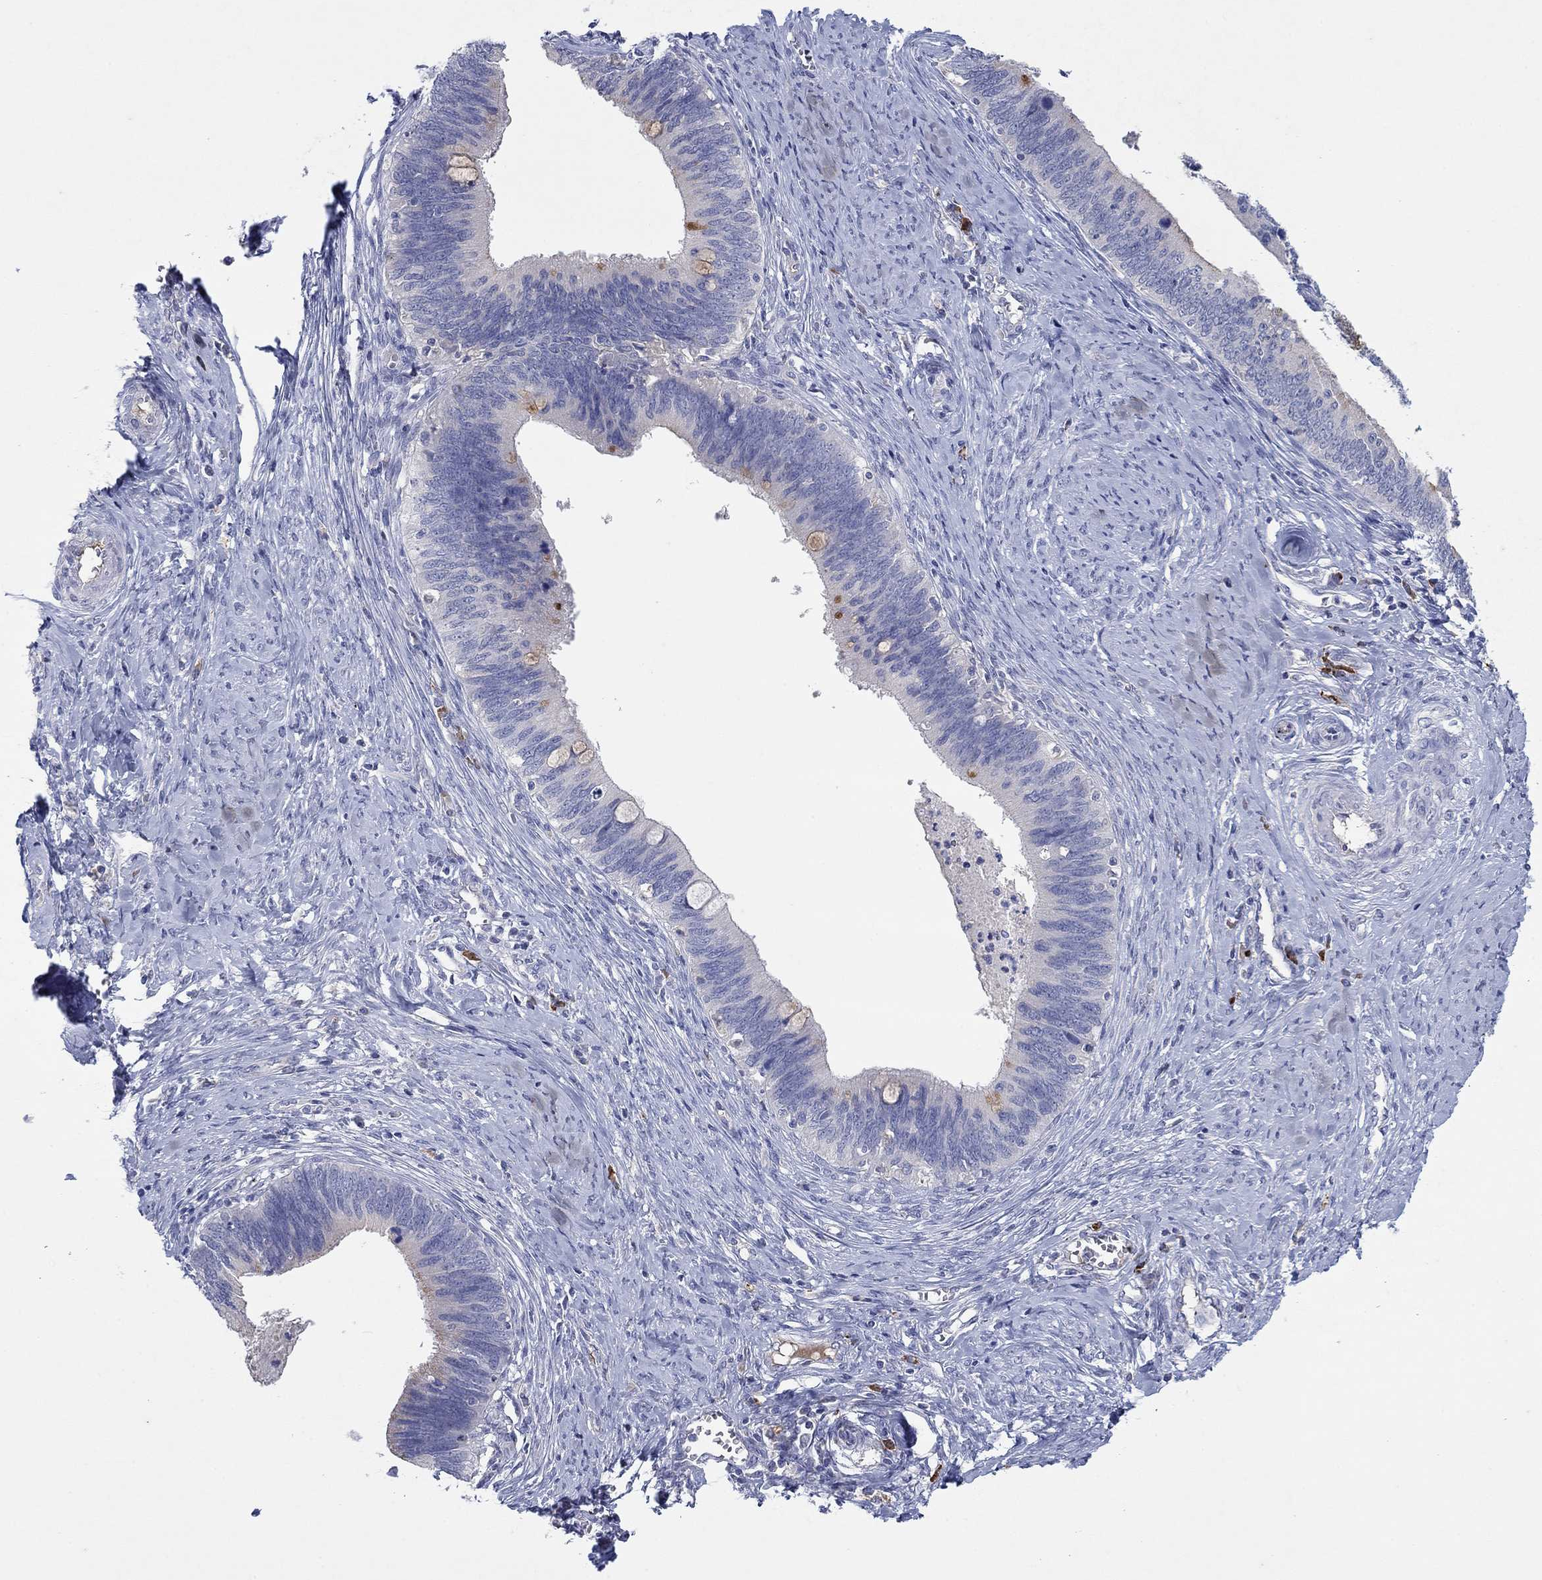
{"staining": {"intensity": "weak", "quantity": "<25%", "location": "cytoplasmic/membranous"}, "tissue": "cervical cancer", "cell_type": "Tumor cells", "image_type": "cancer", "snomed": [{"axis": "morphology", "description": "Adenocarcinoma, NOS"}, {"axis": "topography", "description": "Cervix"}], "caption": "Immunohistochemical staining of human cervical adenocarcinoma exhibits no significant staining in tumor cells. (DAB (3,3'-diaminobenzidine) immunohistochemistry, high magnification).", "gene": "PLCL2", "patient": {"sex": "female", "age": 42}}